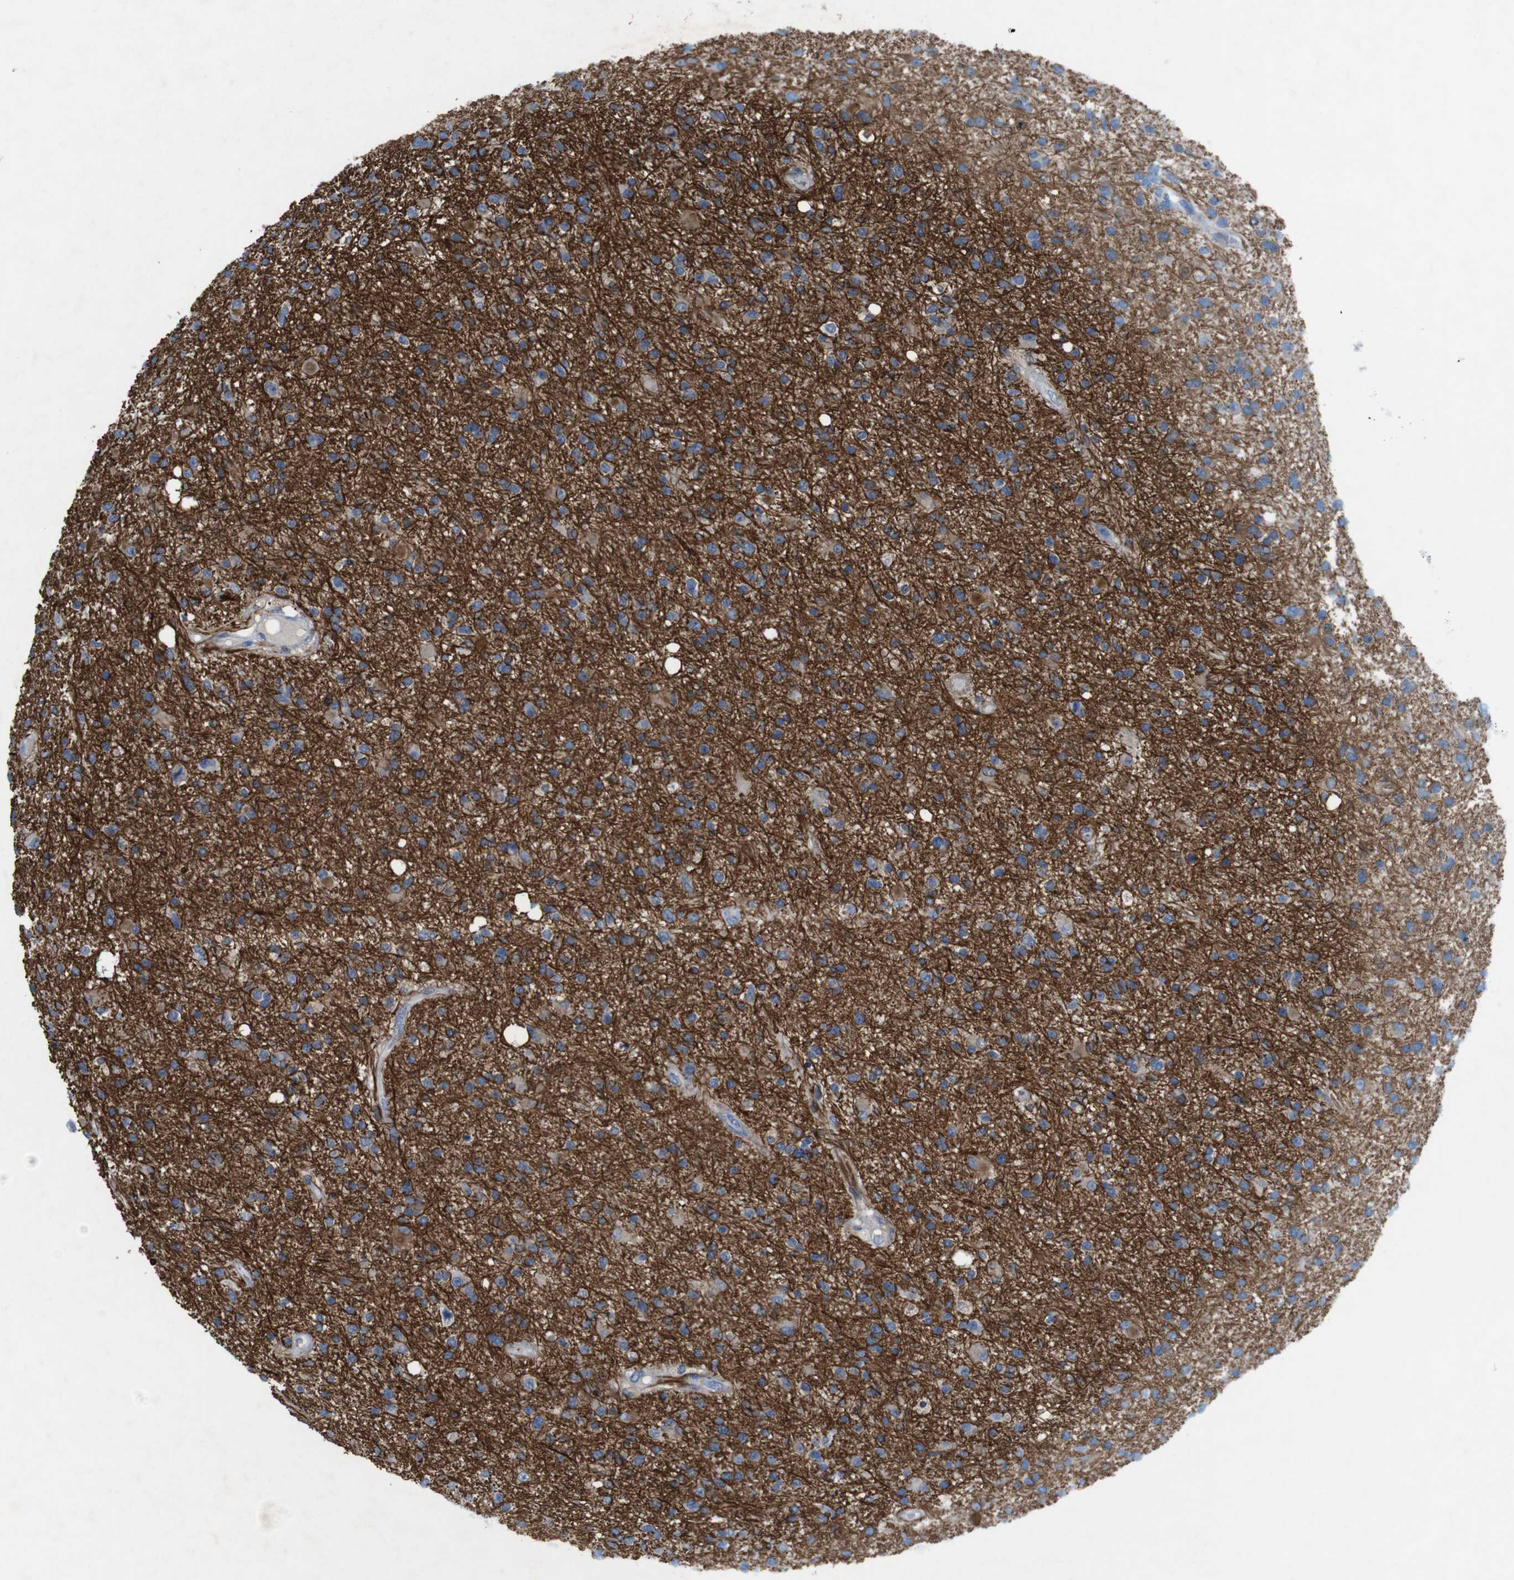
{"staining": {"intensity": "negative", "quantity": "none", "location": "none"}, "tissue": "glioma", "cell_type": "Tumor cells", "image_type": "cancer", "snomed": [{"axis": "morphology", "description": "Glioma, malignant, High grade"}, {"axis": "topography", "description": "Brain"}], "caption": "Tumor cells are negative for brown protein staining in malignant high-grade glioma.", "gene": "MOGAT3", "patient": {"sex": "male", "age": 33}}